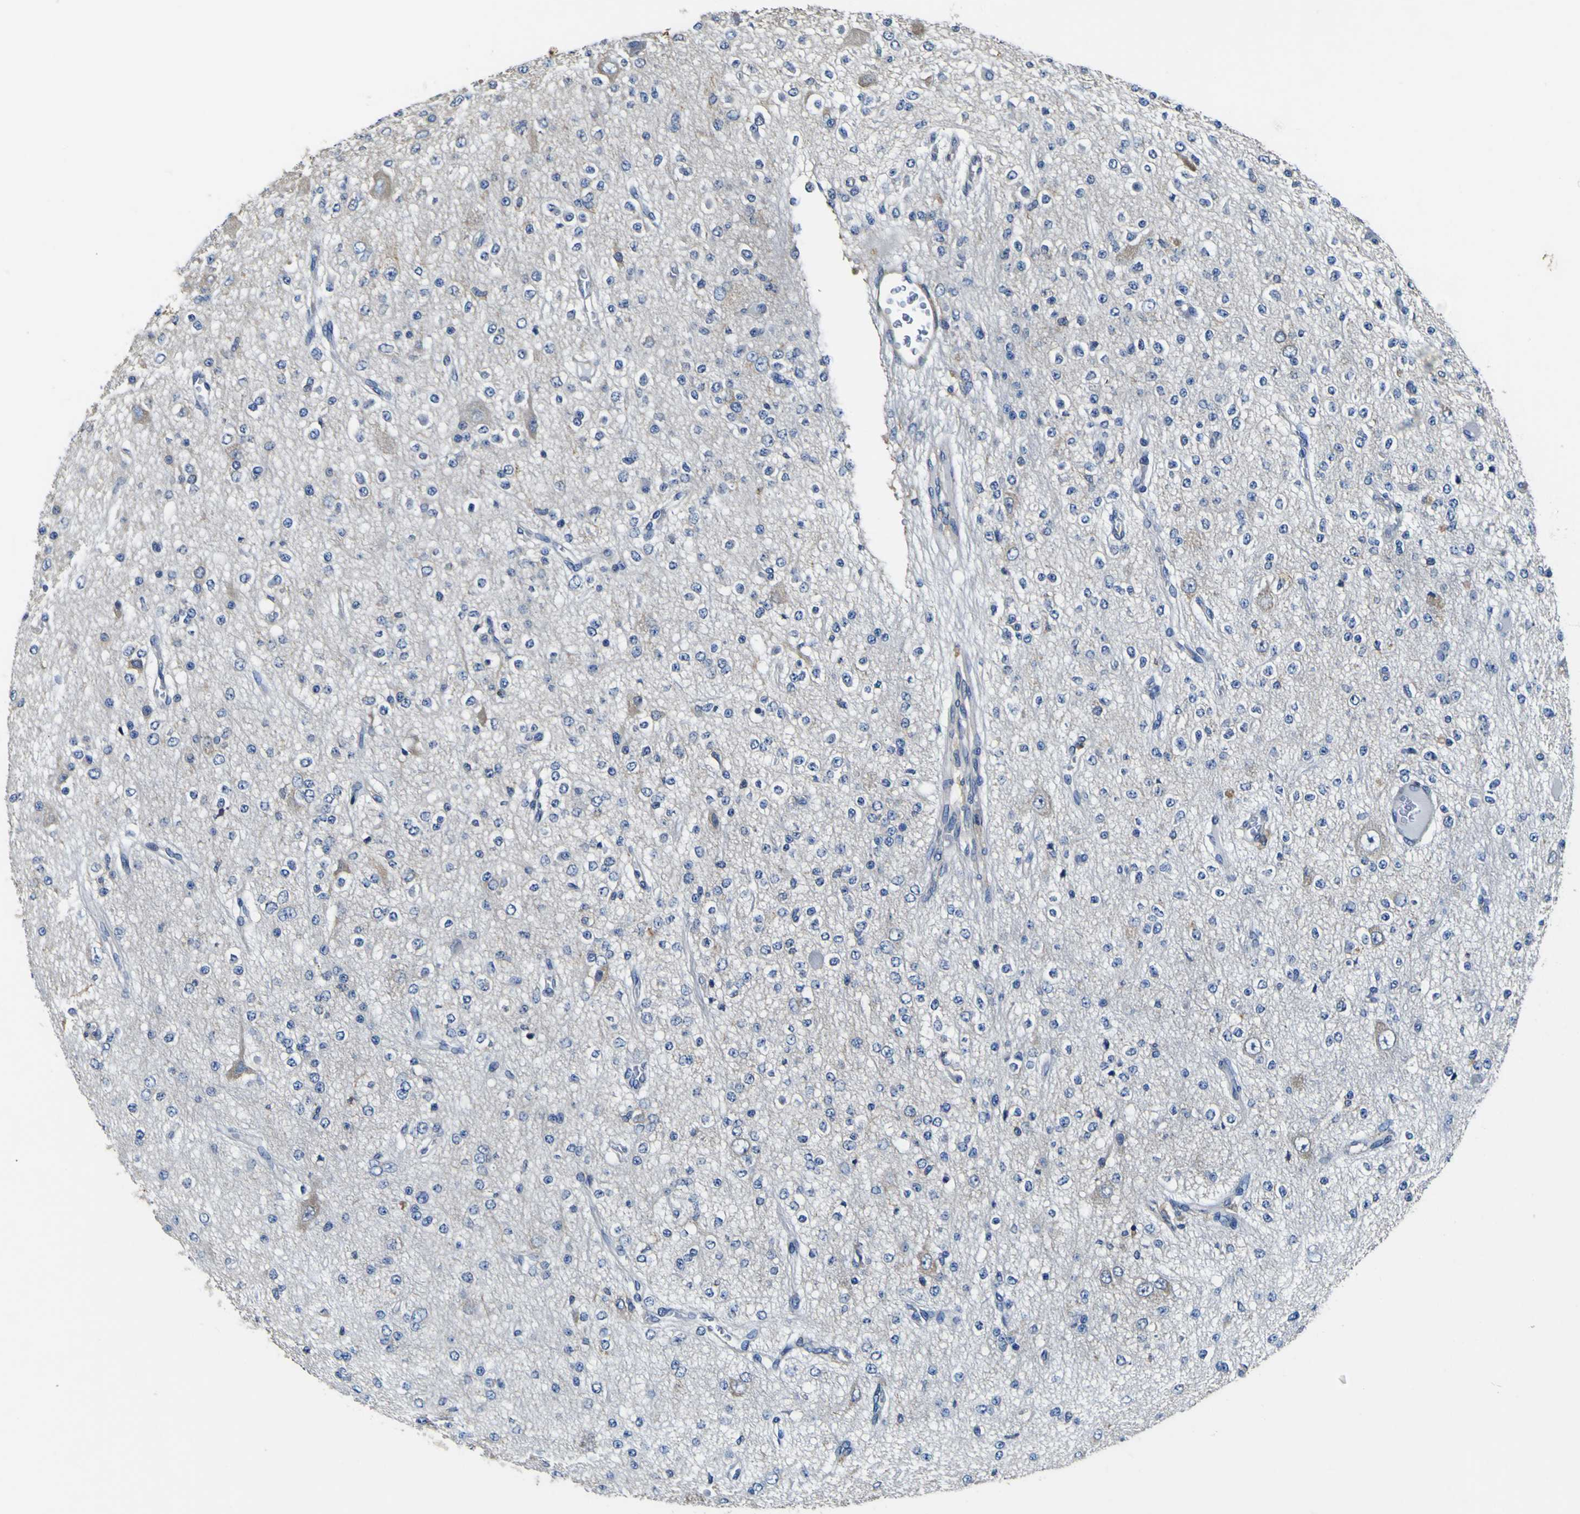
{"staining": {"intensity": "negative", "quantity": "none", "location": "none"}, "tissue": "glioma", "cell_type": "Tumor cells", "image_type": "cancer", "snomed": [{"axis": "morphology", "description": "Glioma, malignant, Low grade"}, {"axis": "topography", "description": "Brain"}], "caption": "A micrograph of low-grade glioma (malignant) stained for a protein exhibits no brown staining in tumor cells. (DAB immunohistochemistry, high magnification).", "gene": "CNR2", "patient": {"sex": "male", "age": 38}}